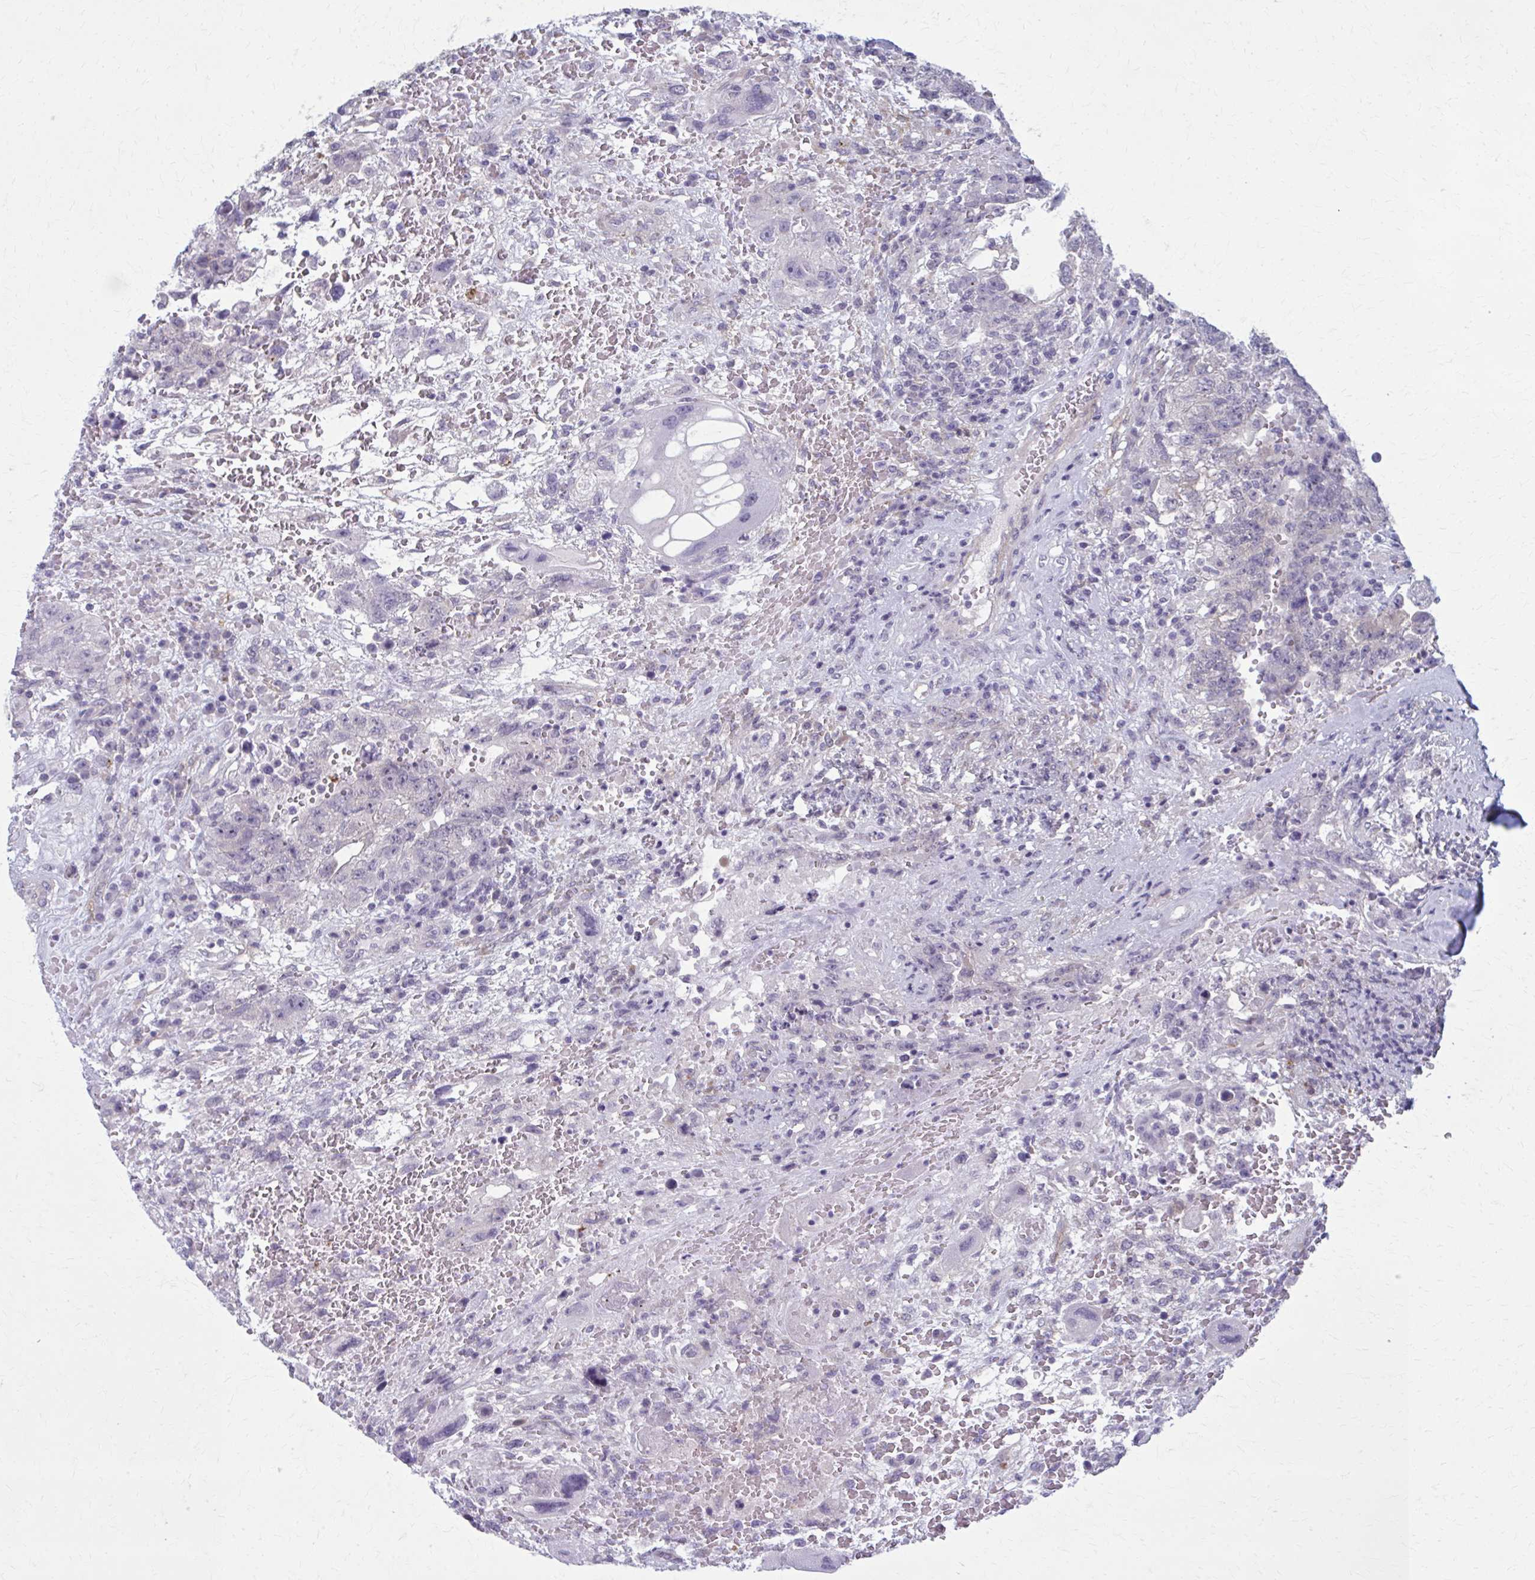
{"staining": {"intensity": "negative", "quantity": "none", "location": "none"}, "tissue": "testis cancer", "cell_type": "Tumor cells", "image_type": "cancer", "snomed": [{"axis": "morphology", "description": "Carcinoma, Embryonal, NOS"}, {"axis": "topography", "description": "Testis"}], "caption": "This micrograph is of embryonal carcinoma (testis) stained with immunohistochemistry (IHC) to label a protein in brown with the nuclei are counter-stained blue. There is no expression in tumor cells.", "gene": "NUMBL", "patient": {"sex": "male", "age": 26}}